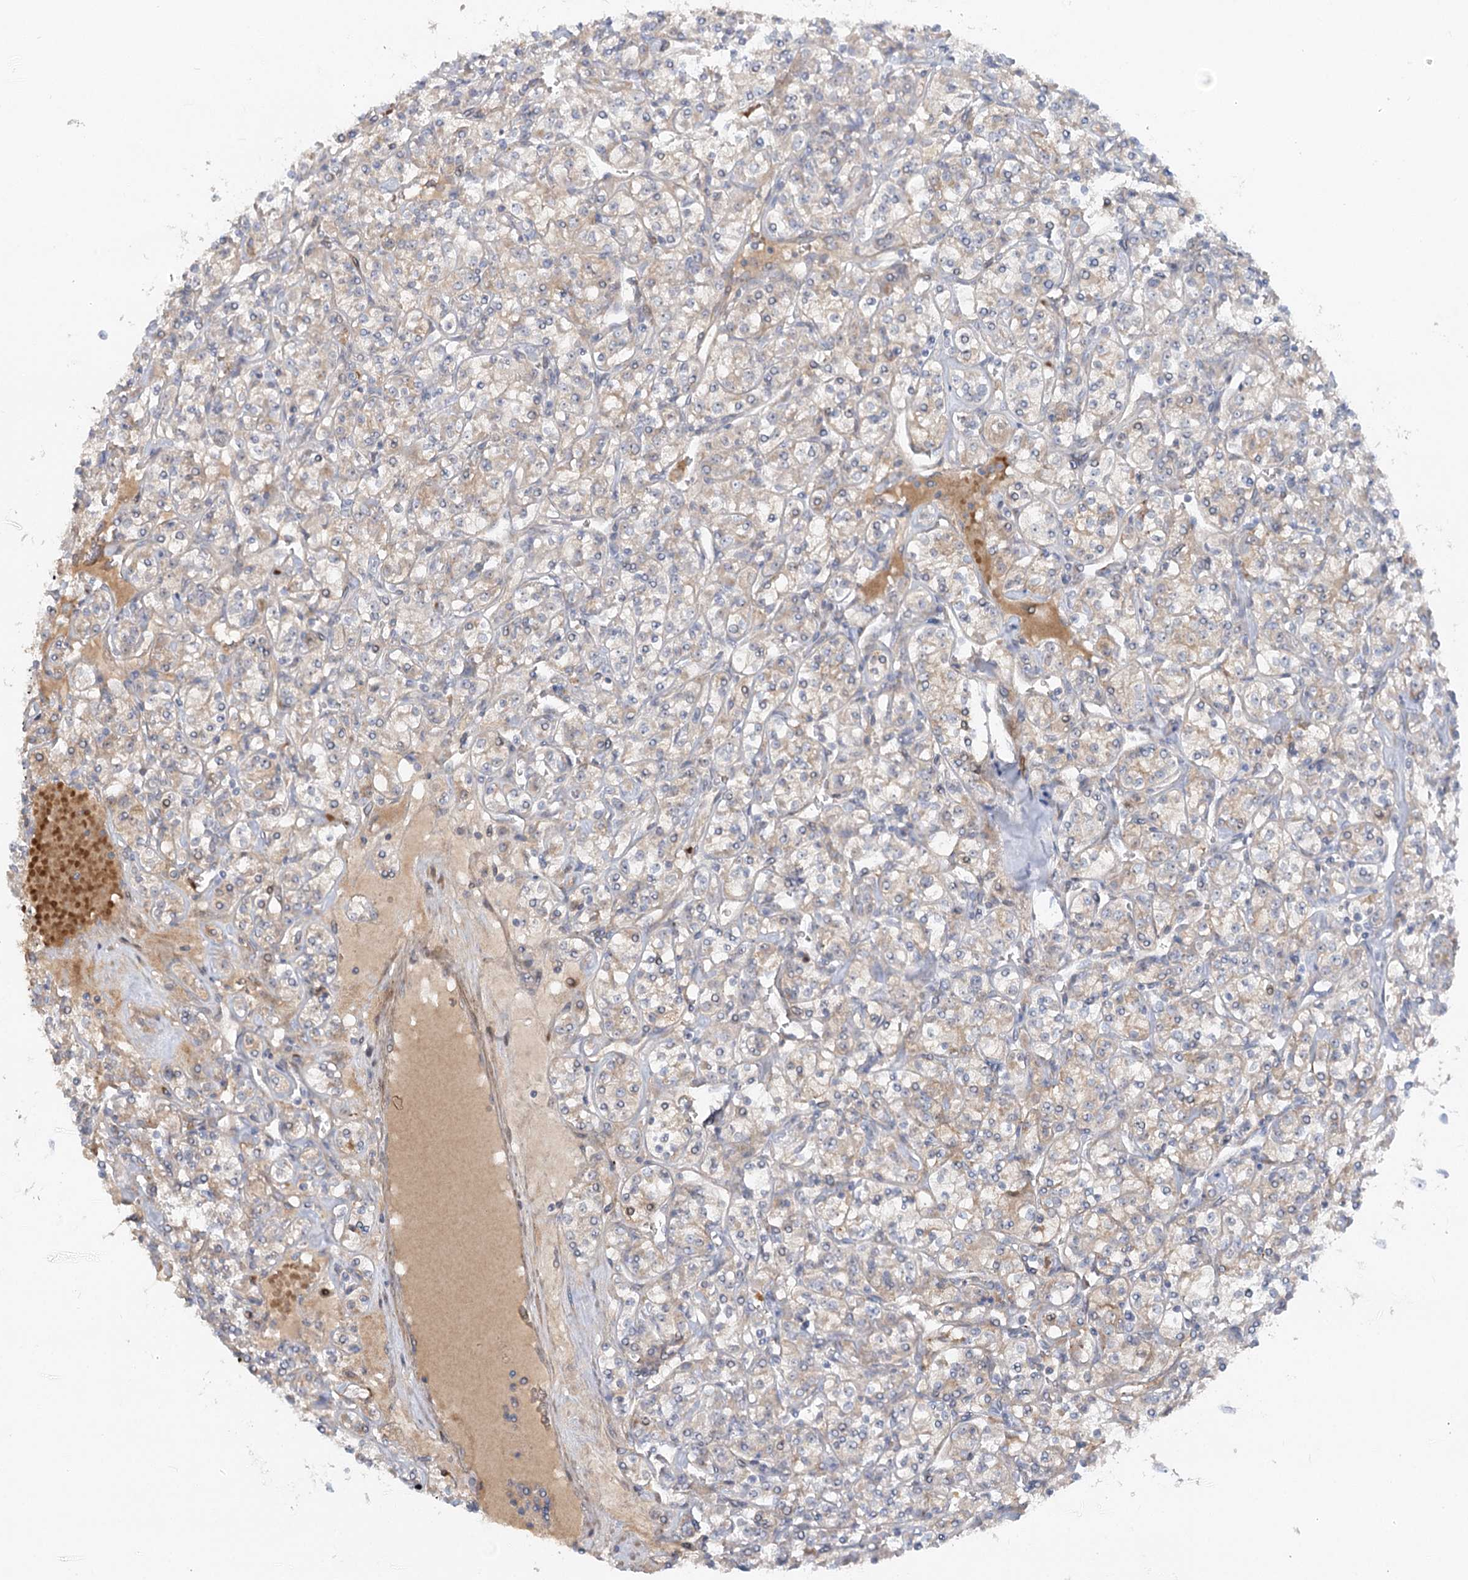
{"staining": {"intensity": "weak", "quantity": "<25%", "location": "cytoplasmic/membranous"}, "tissue": "renal cancer", "cell_type": "Tumor cells", "image_type": "cancer", "snomed": [{"axis": "morphology", "description": "Adenocarcinoma, NOS"}, {"axis": "topography", "description": "Kidney"}], "caption": "Protein analysis of renal cancer reveals no significant positivity in tumor cells.", "gene": "FGF19", "patient": {"sex": "male", "age": 77}}